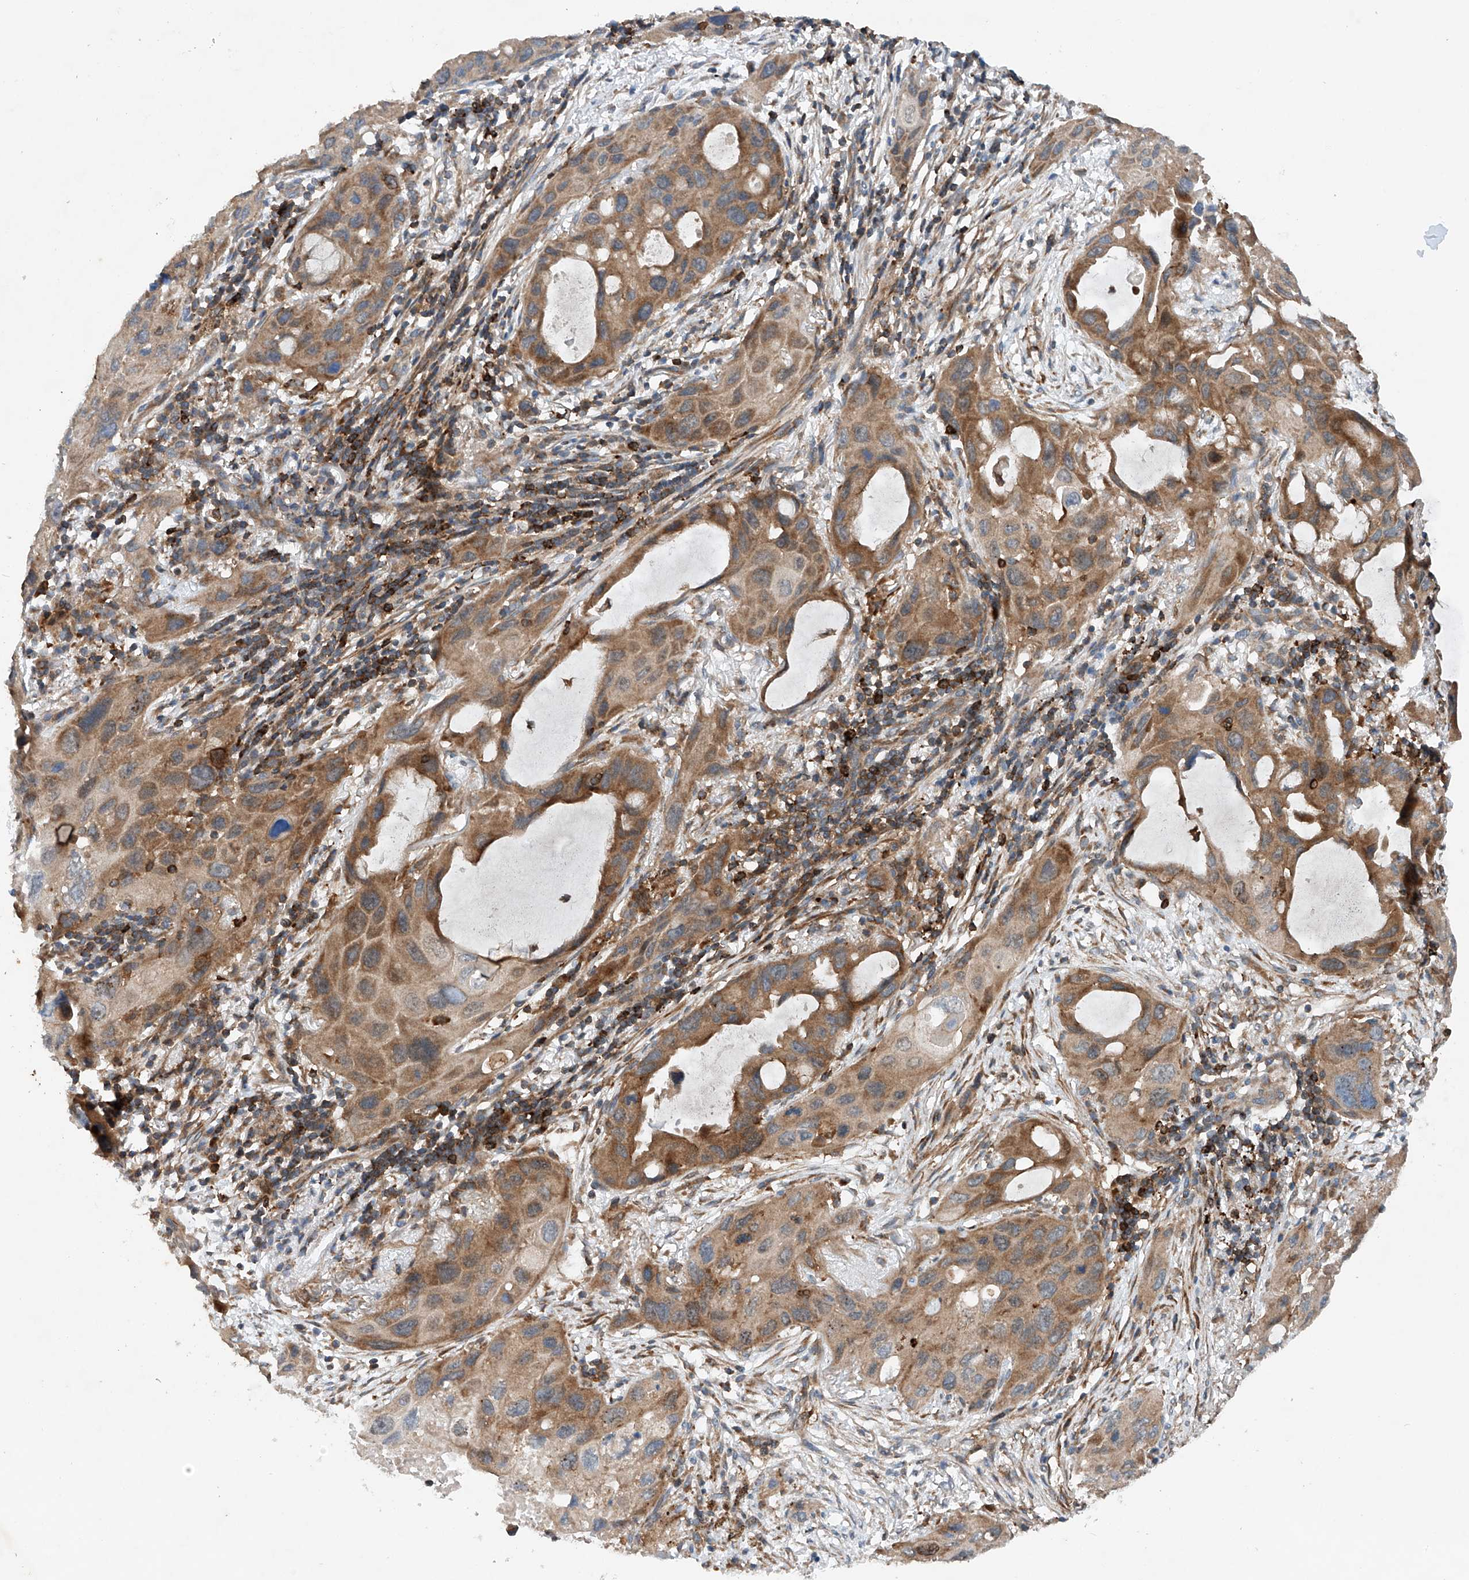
{"staining": {"intensity": "moderate", "quantity": ">75%", "location": "cytoplasmic/membranous"}, "tissue": "lung cancer", "cell_type": "Tumor cells", "image_type": "cancer", "snomed": [{"axis": "morphology", "description": "Squamous cell carcinoma, NOS"}, {"axis": "topography", "description": "Lung"}], "caption": "This is an image of immunohistochemistry (IHC) staining of squamous cell carcinoma (lung), which shows moderate positivity in the cytoplasmic/membranous of tumor cells.", "gene": "CEP85L", "patient": {"sex": "female", "age": 73}}